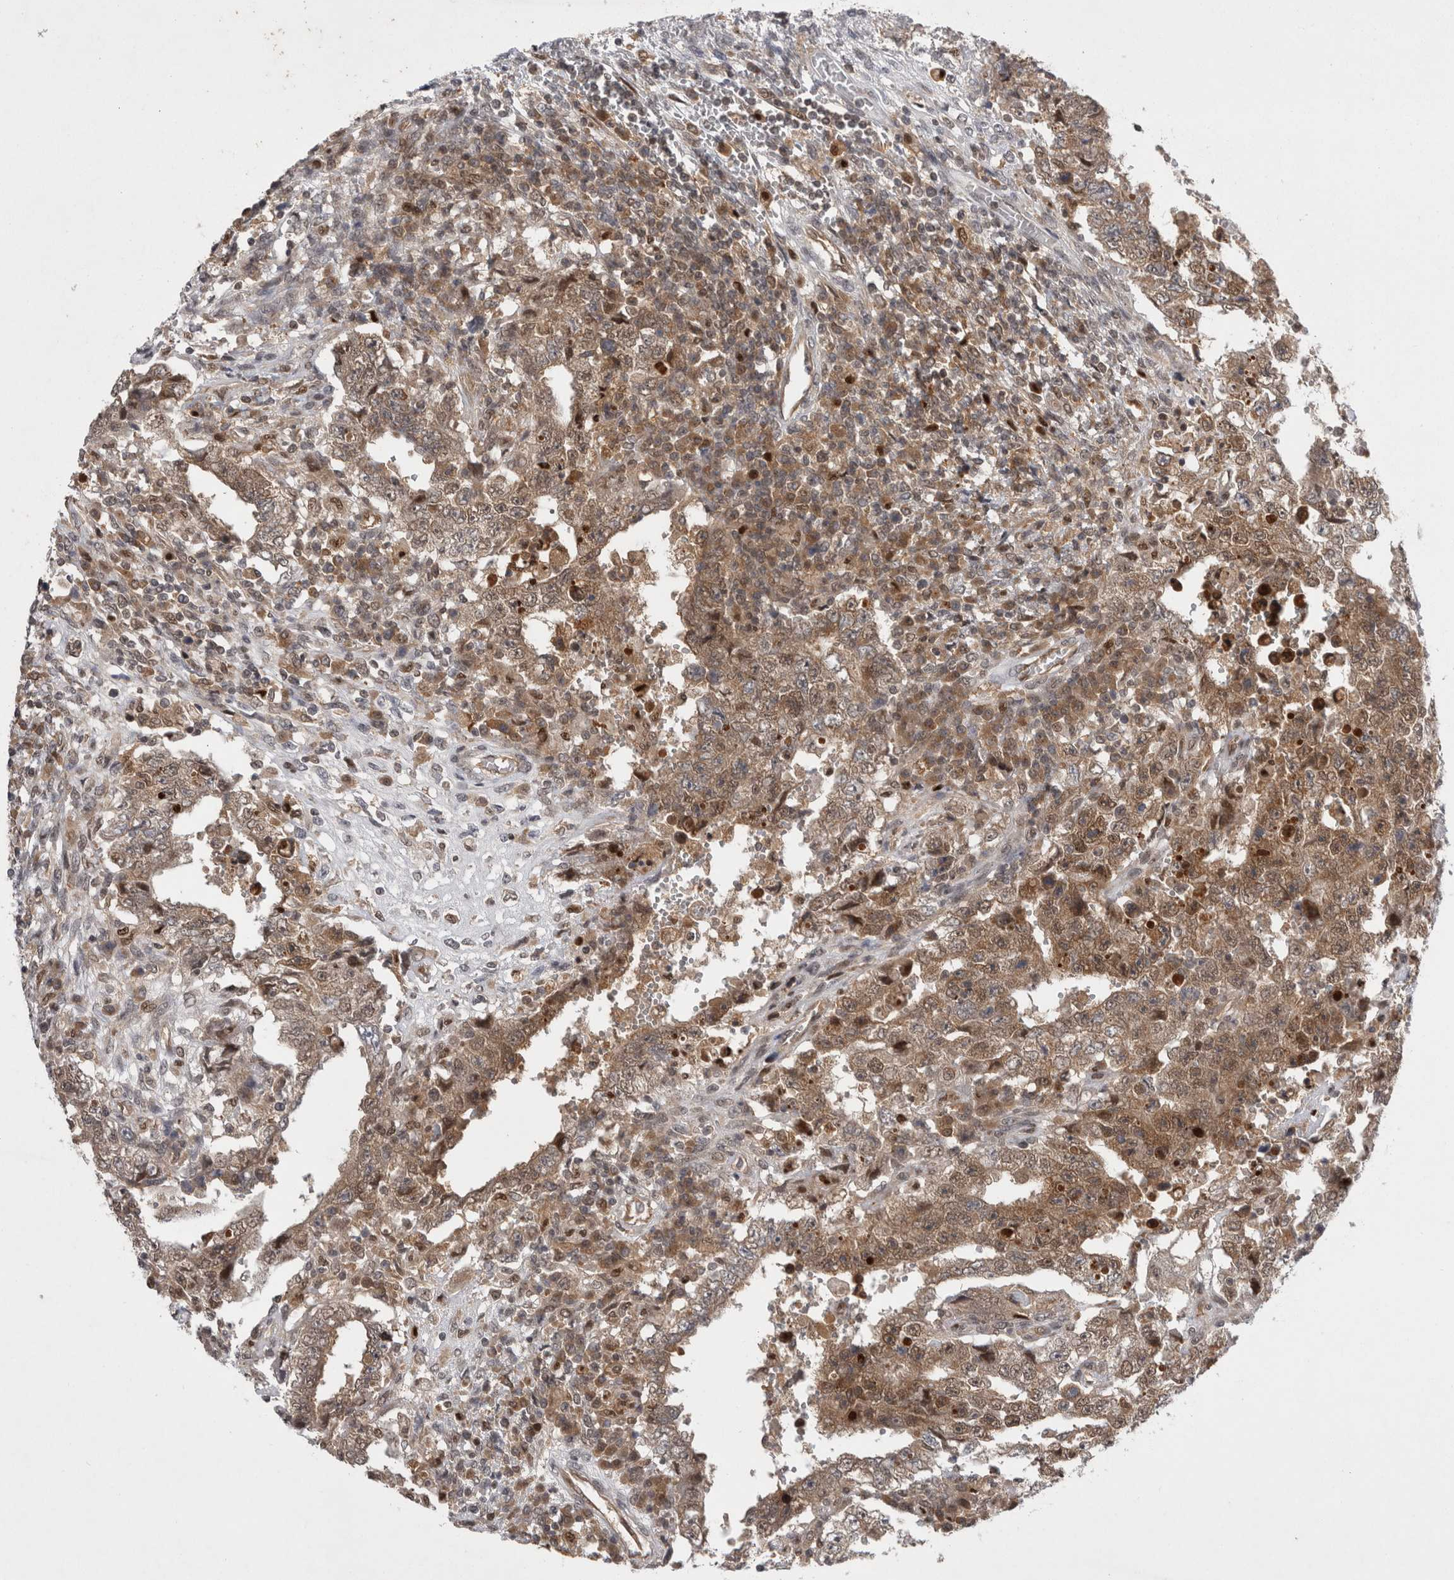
{"staining": {"intensity": "moderate", "quantity": ">75%", "location": "cytoplasmic/membranous,nuclear"}, "tissue": "testis cancer", "cell_type": "Tumor cells", "image_type": "cancer", "snomed": [{"axis": "morphology", "description": "Carcinoma, Embryonal, NOS"}, {"axis": "topography", "description": "Testis"}], "caption": "This is a micrograph of immunohistochemistry staining of testis cancer, which shows moderate staining in the cytoplasmic/membranous and nuclear of tumor cells.", "gene": "PSMB2", "patient": {"sex": "male", "age": 26}}